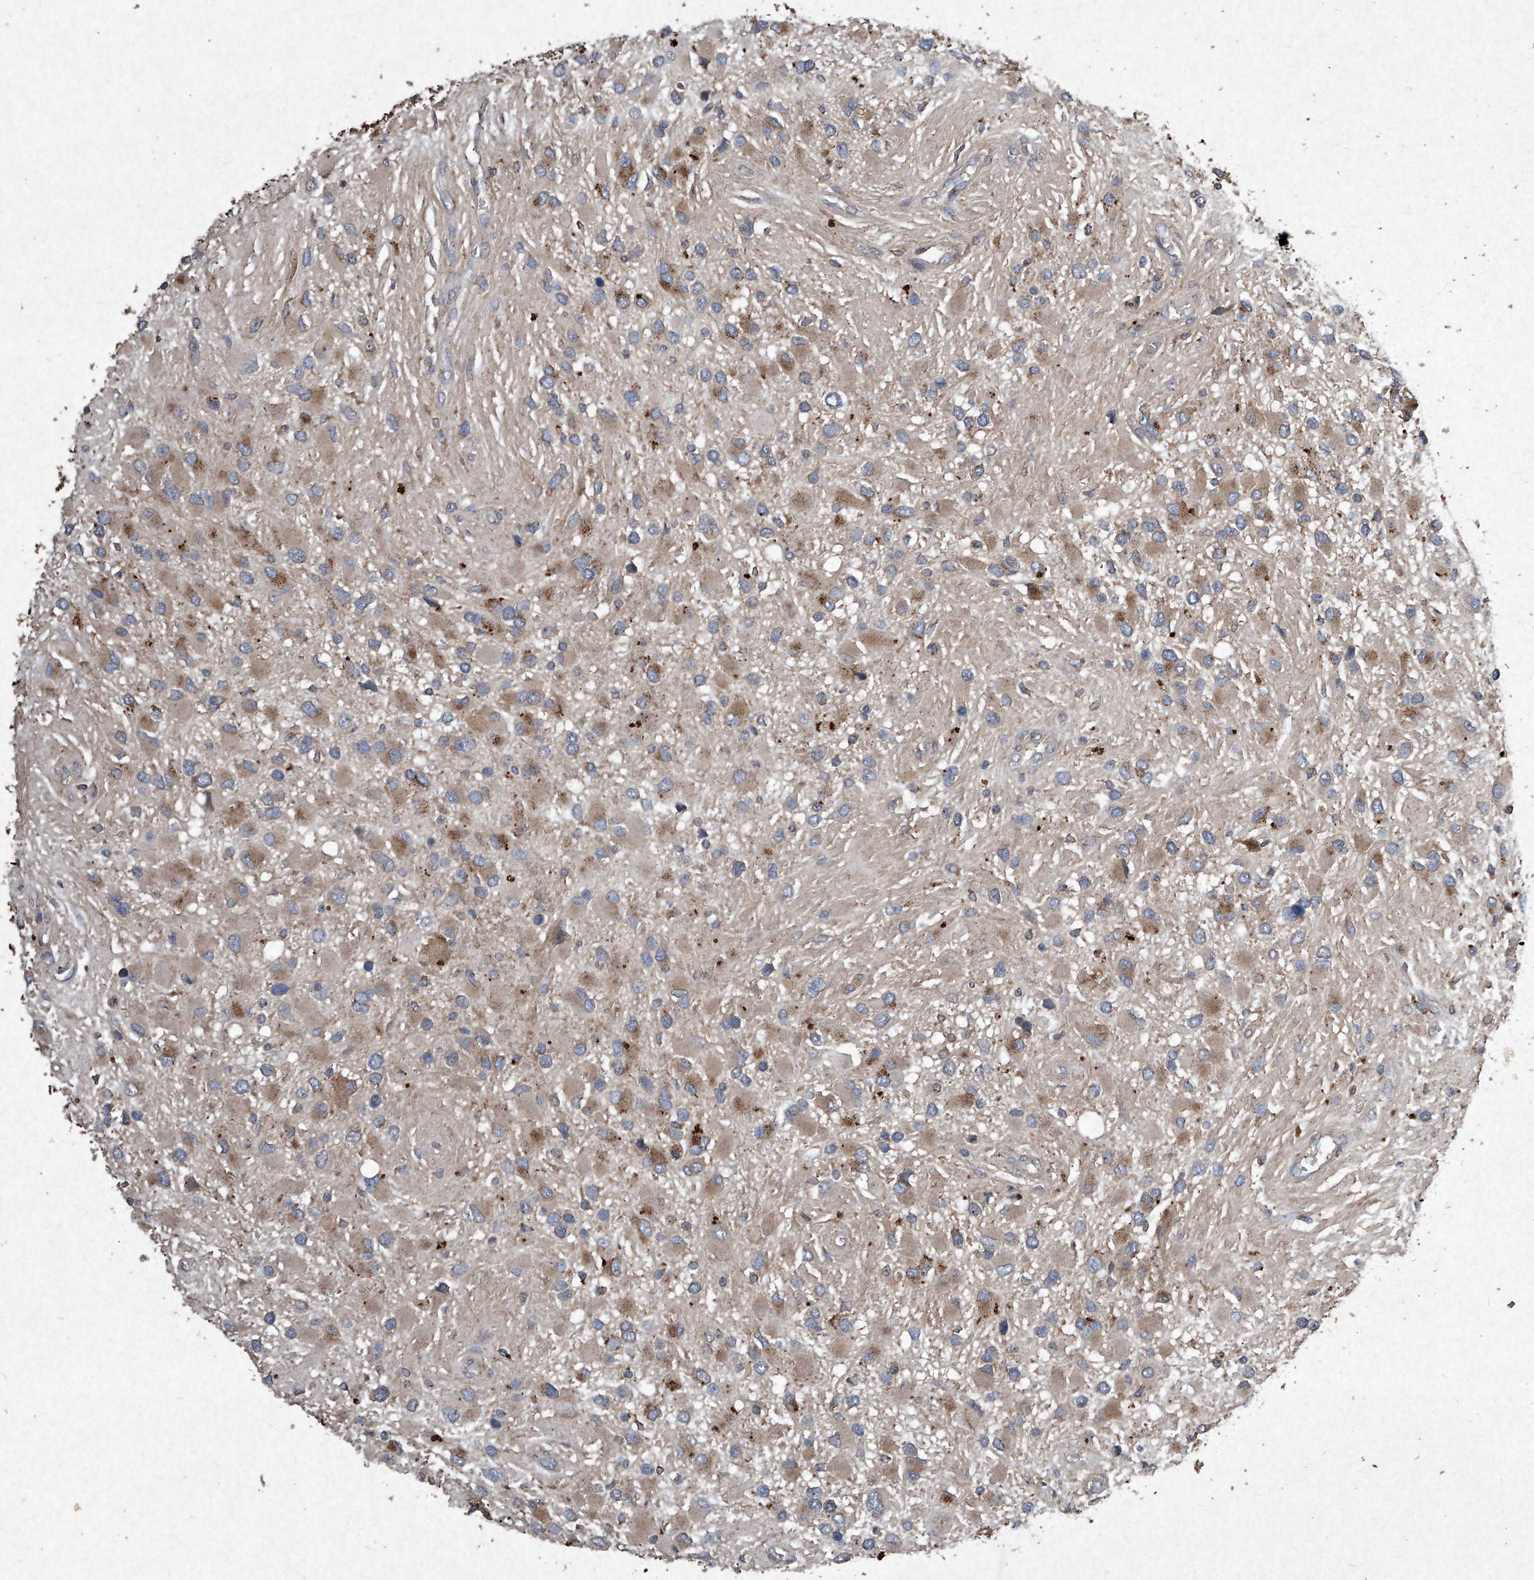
{"staining": {"intensity": "moderate", "quantity": "25%-75%", "location": "cytoplasmic/membranous"}, "tissue": "glioma", "cell_type": "Tumor cells", "image_type": "cancer", "snomed": [{"axis": "morphology", "description": "Glioma, malignant, High grade"}, {"axis": "topography", "description": "Brain"}], "caption": "Immunohistochemistry histopathology image of glioma stained for a protein (brown), which demonstrates medium levels of moderate cytoplasmic/membranous positivity in about 25%-75% of tumor cells.", "gene": "MED16", "patient": {"sex": "male", "age": 53}}